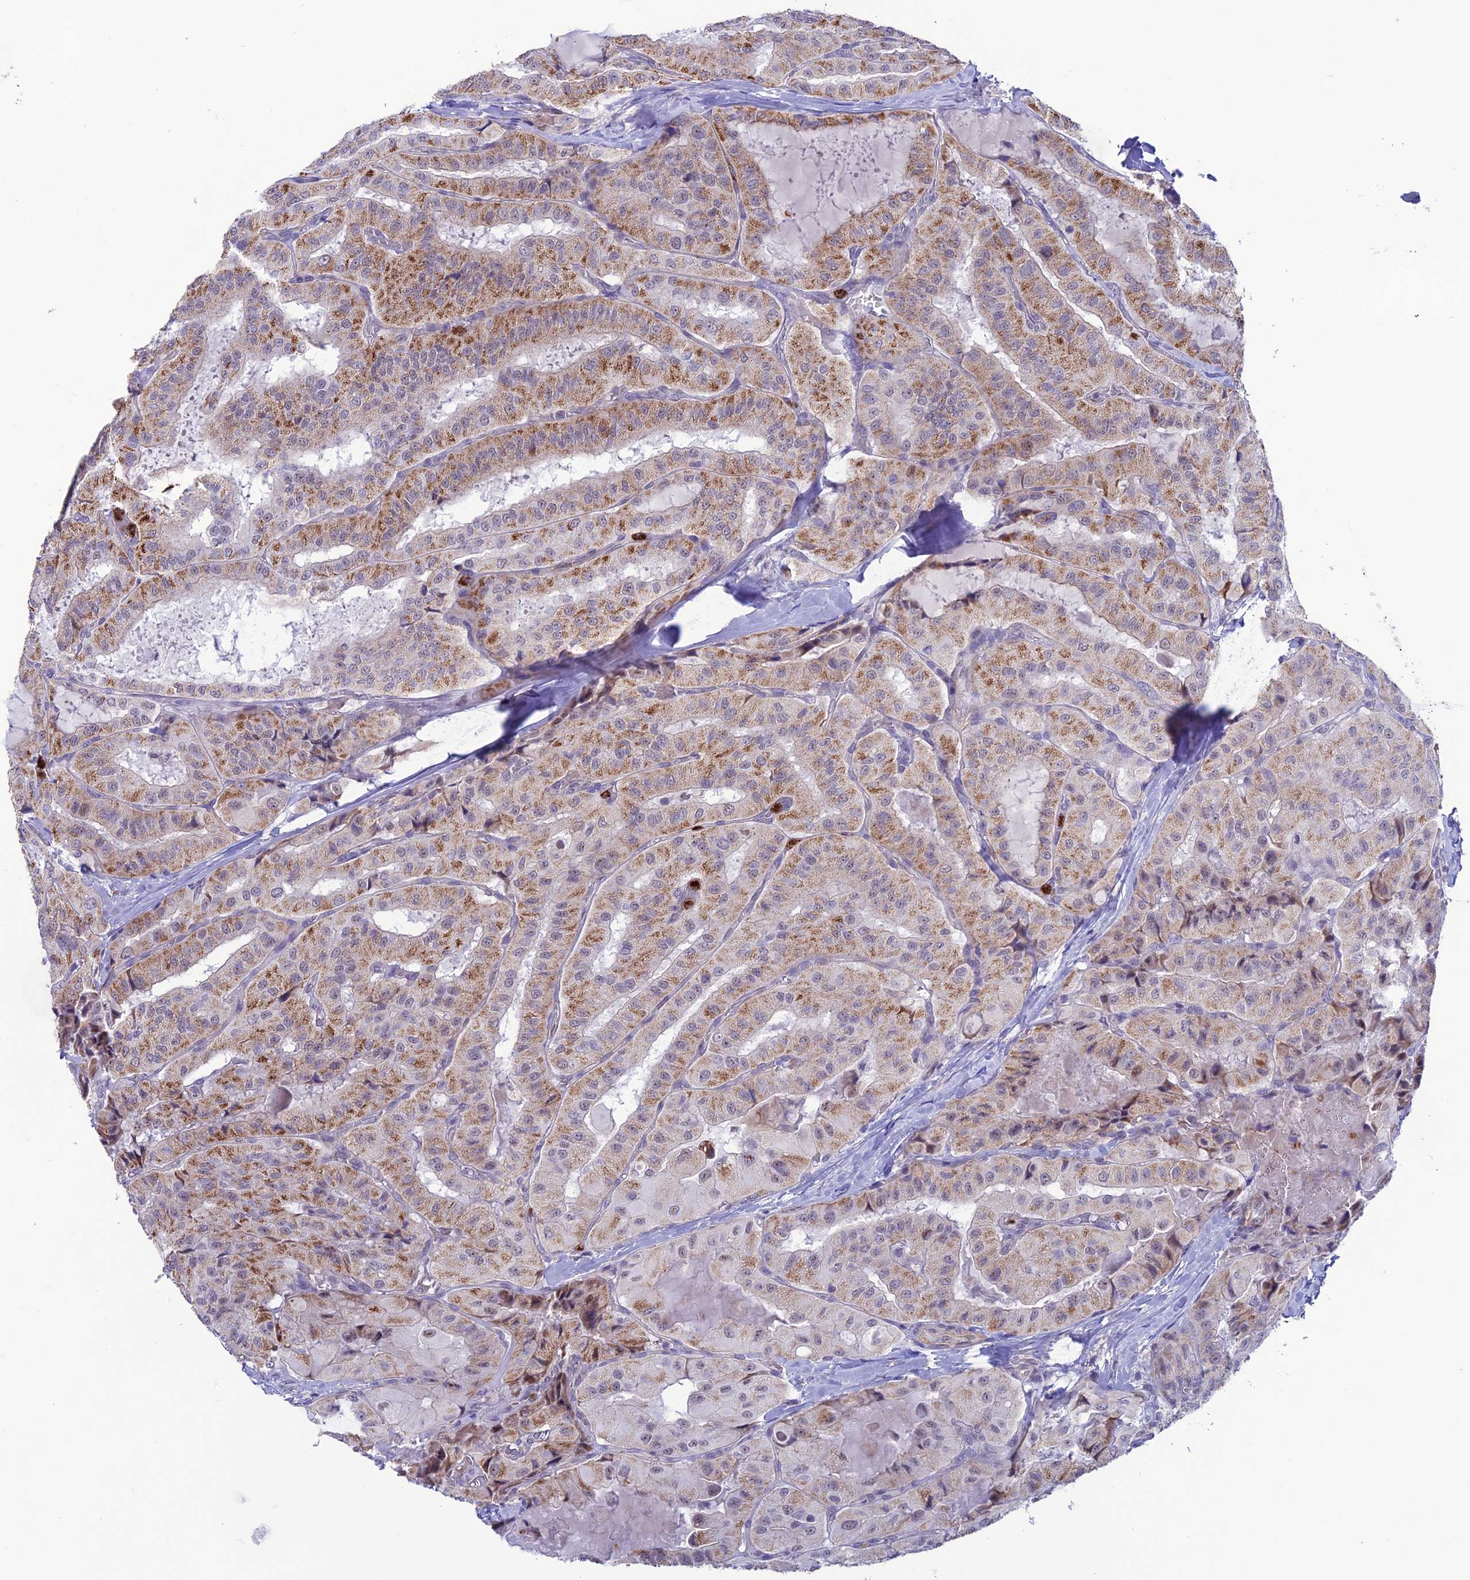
{"staining": {"intensity": "moderate", "quantity": "25%-75%", "location": "cytoplasmic/membranous"}, "tissue": "thyroid cancer", "cell_type": "Tumor cells", "image_type": "cancer", "snomed": [{"axis": "morphology", "description": "Normal tissue, NOS"}, {"axis": "morphology", "description": "Papillary adenocarcinoma, NOS"}, {"axis": "topography", "description": "Thyroid gland"}], "caption": "Protein expression analysis of human thyroid cancer reveals moderate cytoplasmic/membranous staining in about 25%-75% of tumor cells.", "gene": "COL6A6", "patient": {"sex": "female", "age": 59}}